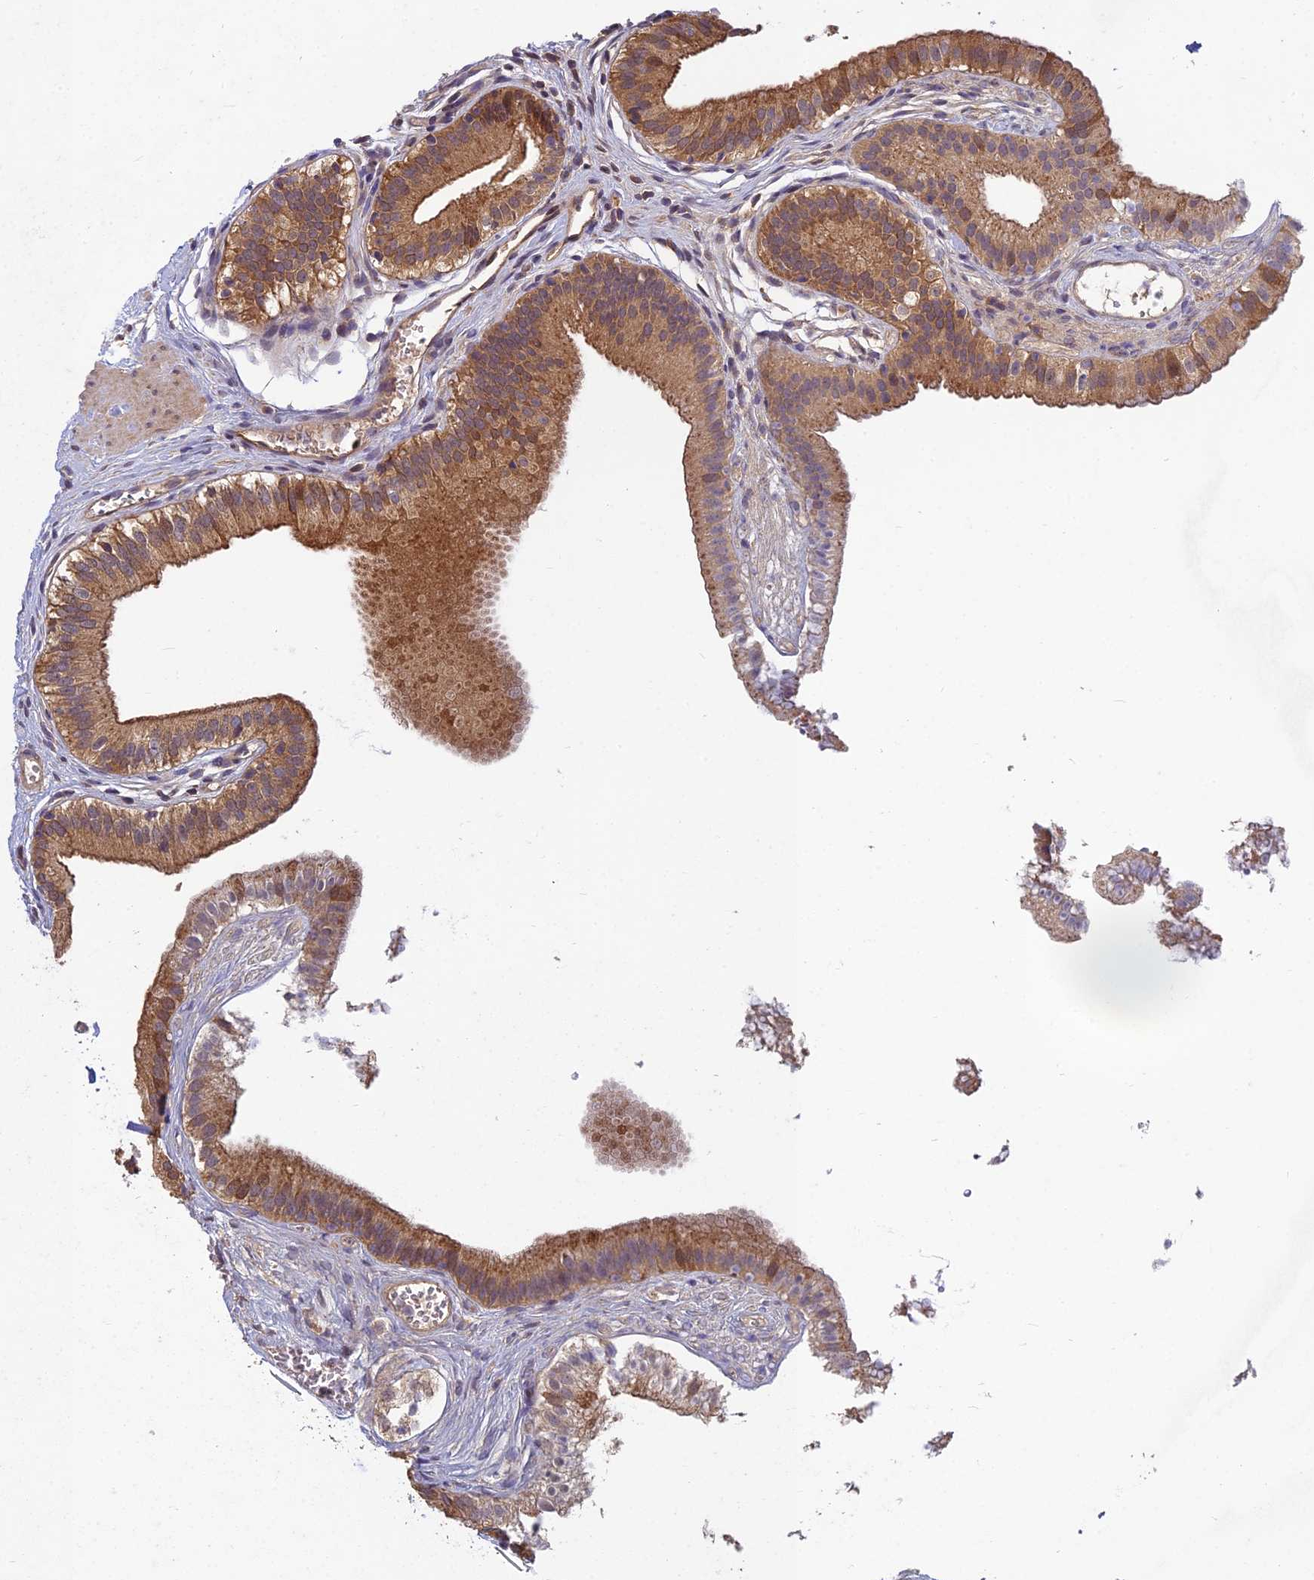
{"staining": {"intensity": "moderate", "quantity": ">75%", "location": "cytoplasmic/membranous"}, "tissue": "gallbladder", "cell_type": "Glandular cells", "image_type": "normal", "snomed": [{"axis": "morphology", "description": "Normal tissue, NOS"}, {"axis": "topography", "description": "Gallbladder"}], "caption": "This micrograph shows IHC staining of benign gallbladder, with medium moderate cytoplasmic/membranous positivity in about >75% of glandular cells.", "gene": "PIKFYVE", "patient": {"sex": "female", "age": 54}}